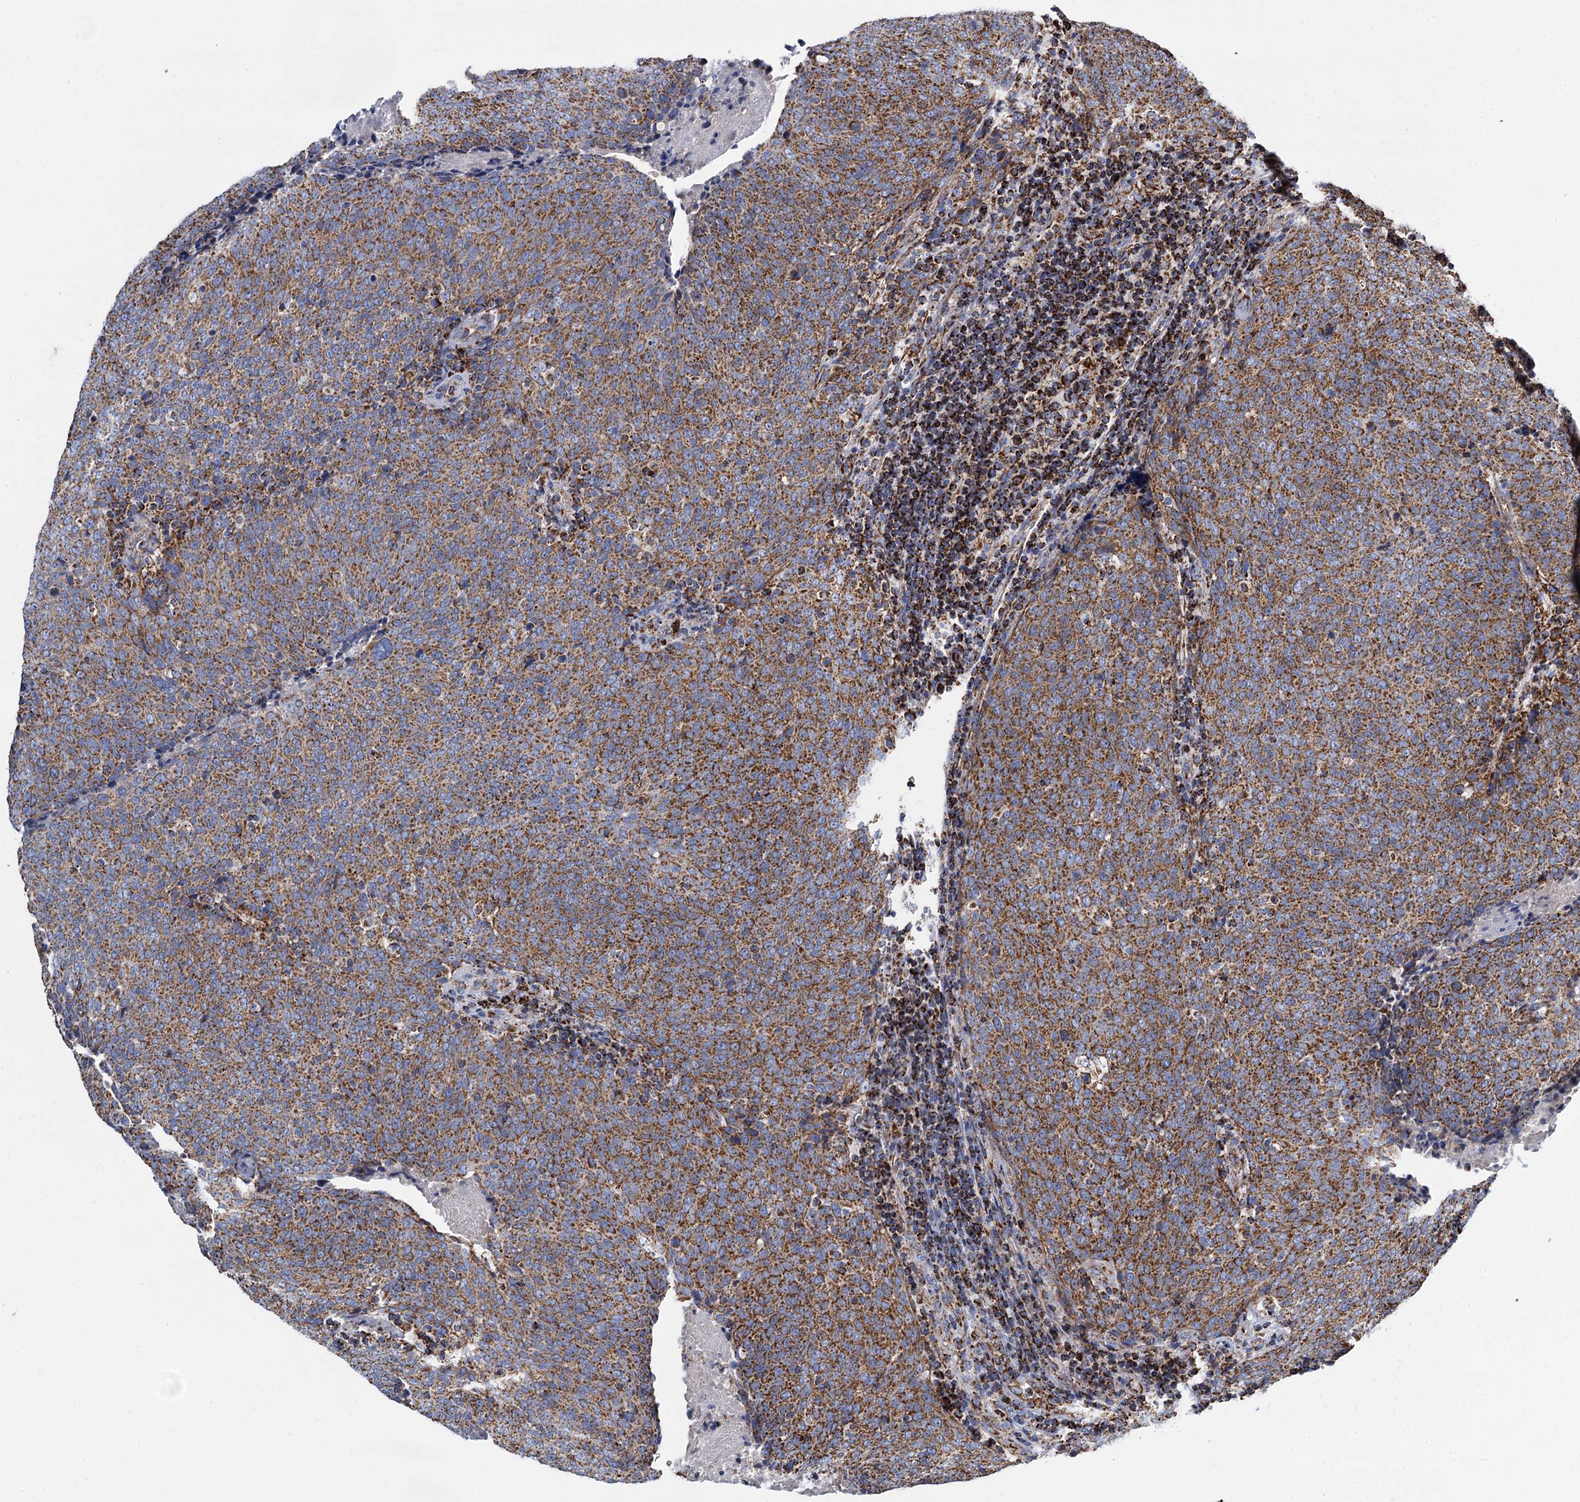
{"staining": {"intensity": "strong", "quantity": ">75%", "location": "cytoplasmic/membranous"}, "tissue": "head and neck cancer", "cell_type": "Tumor cells", "image_type": "cancer", "snomed": [{"axis": "morphology", "description": "Squamous cell carcinoma, NOS"}, {"axis": "morphology", "description": "Squamous cell carcinoma, metastatic, NOS"}, {"axis": "topography", "description": "Lymph node"}, {"axis": "topography", "description": "Head-Neck"}], "caption": "Protein positivity by IHC reveals strong cytoplasmic/membranous positivity in about >75% of tumor cells in head and neck cancer. (DAB (3,3'-diaminobenzidine) IHC, brown staining for protein, blue staining for nuclei).", "gene": "TIMM10", "patient": {"sex": "male", "age": 62}}